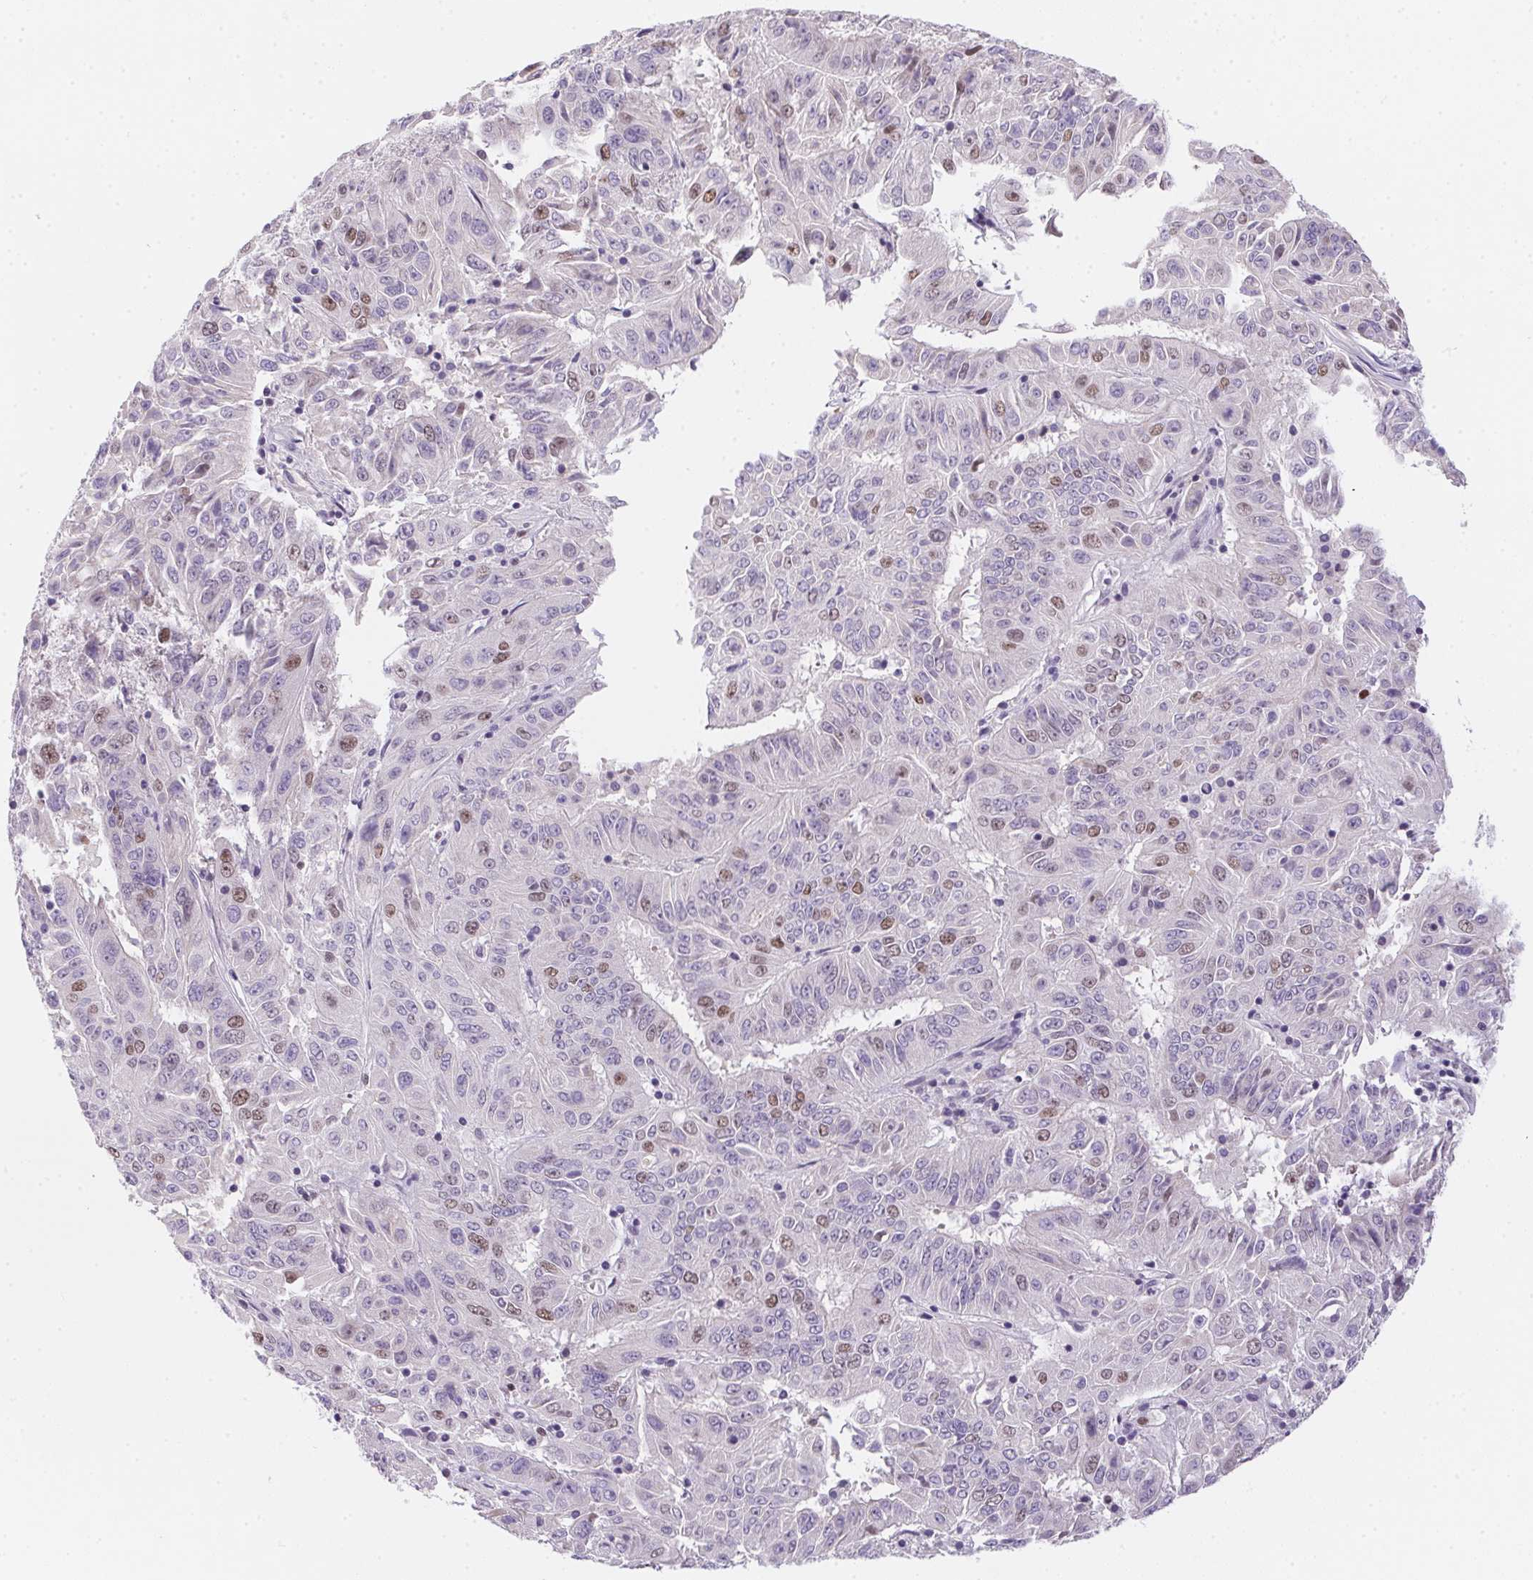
{"staining": {"intensity": "weak", "quantity": "25%-75%", "location": "nuclear"}, "tissue": "pancreatic cancer", "cell_type": "Tumor cells", "image_type": "cancer", "snomed": [{"axis": "morphology", "description": "Adenocarcinoma, NOS"}, {"axis": "topography", "description": "Pancreas"}], "caption": "The histopathology image demonstrates immunohistochemical staining of pancreatic cancer (adenocarcinoma). There is weak nuclear expression is seen in about 25%-75% of tumor cells. The staining was performed using DAB (3,3'-diaminobenzidine) to visualize the protein expression in brown, while the nuclei were stained in blue with hematoxylin (Magnification: 20x).", "gene": "HELLS", "patient": {"sex": "male", "age": 63}}